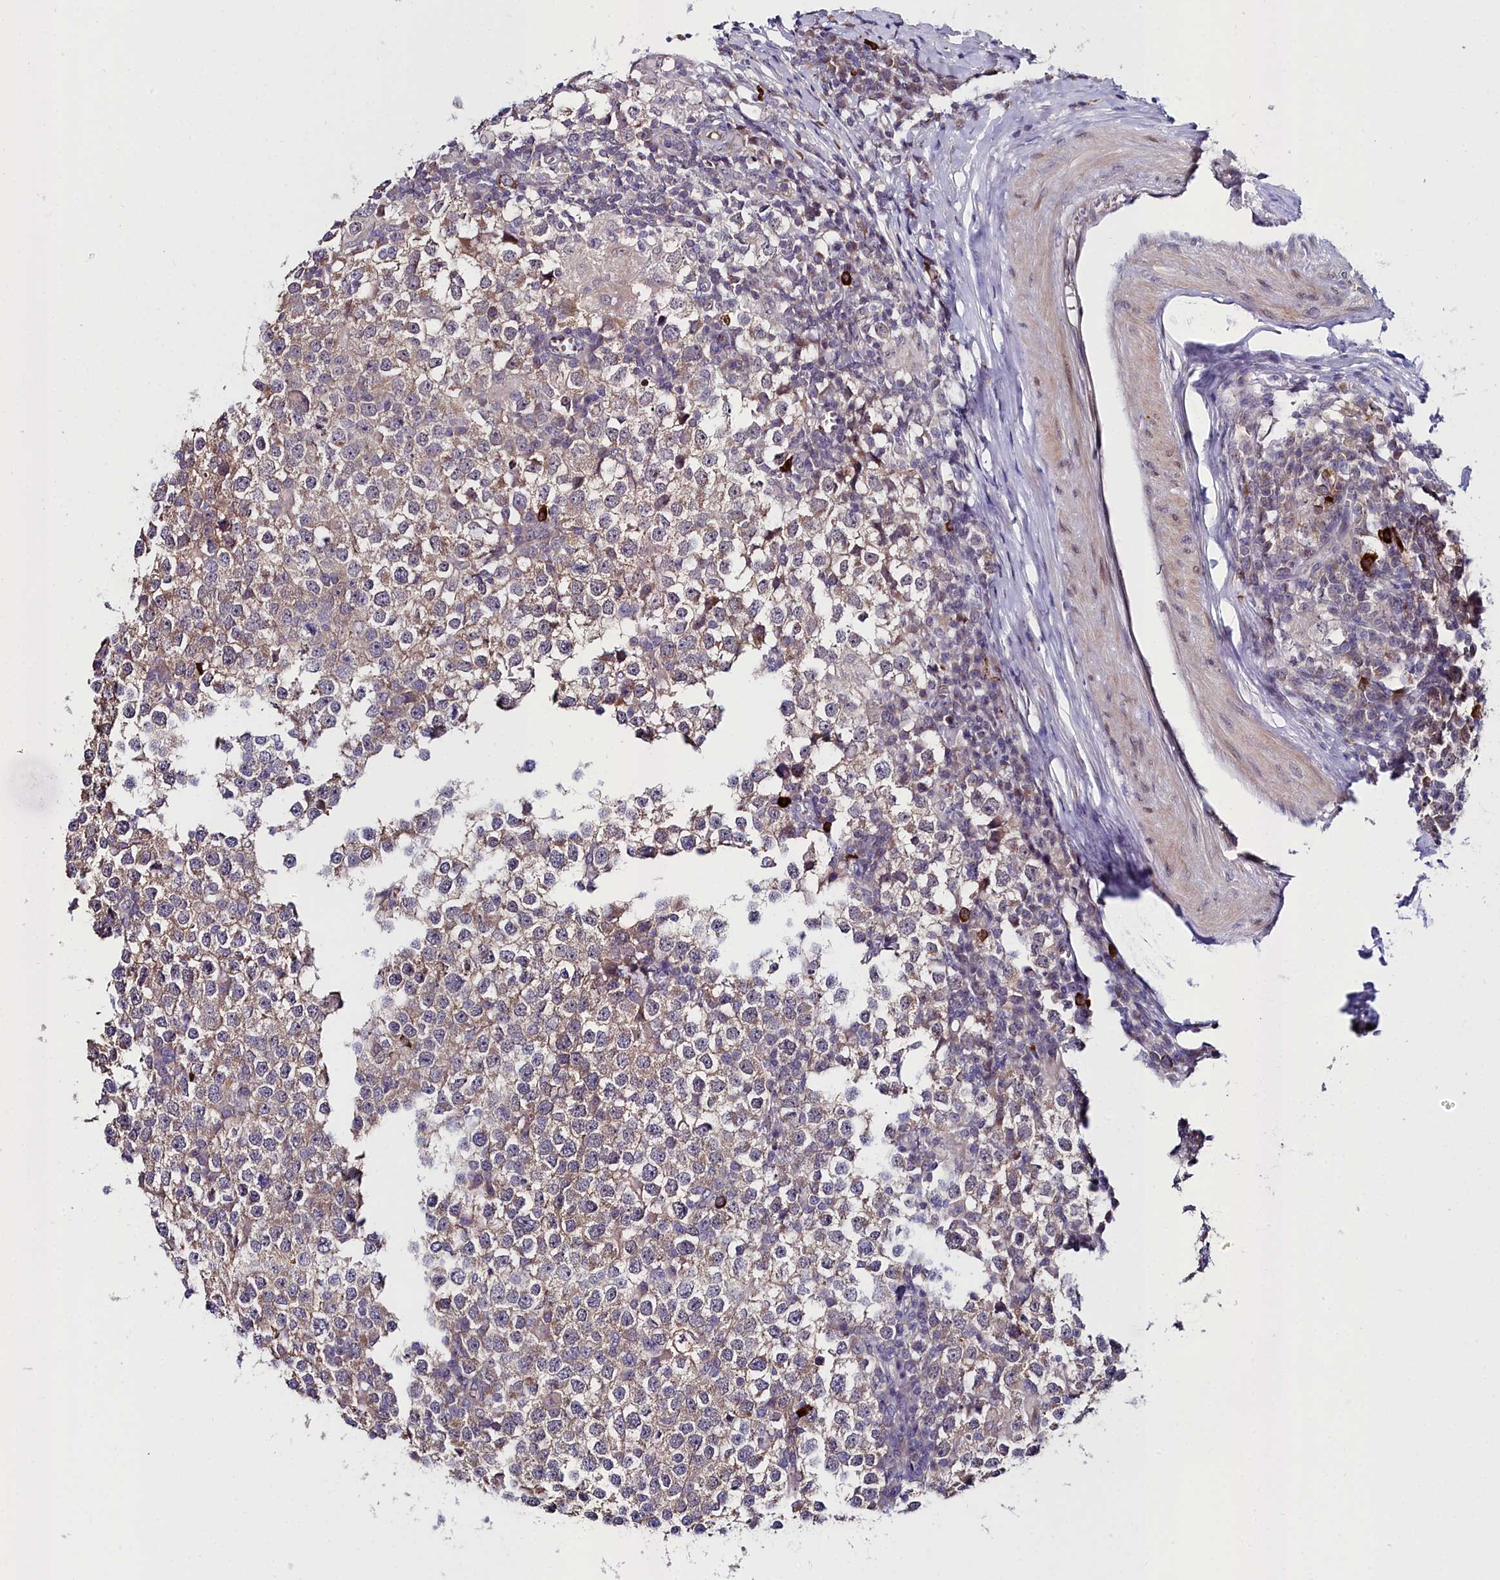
{"staining": {"intensity": "weak", "quantity": "25%-75%", "location": "cytoplasmic/membranous"}, "tissue": "testis cancer", "cell_type": "Tumor cells", "image_type": "cancer", "snomed": [{"axis": "morphology", "description": "Seminoma, NOS"}, {"axis": "topography", "description": "Testis"}], "caption": "The image demonstrates staining of testis cancer (seminoma), revealing weak cytoplasmic/membranous protein positivity (brown color) within tumor cells. The staining is performed using DAB (3,3'-diaminobenzidine) brown chromogen to label protein expression. The nuclei are counter-stained blue using hematoxylin.", "gene": "KCTD18", "patient": {"sex": "male", "age": 65}}